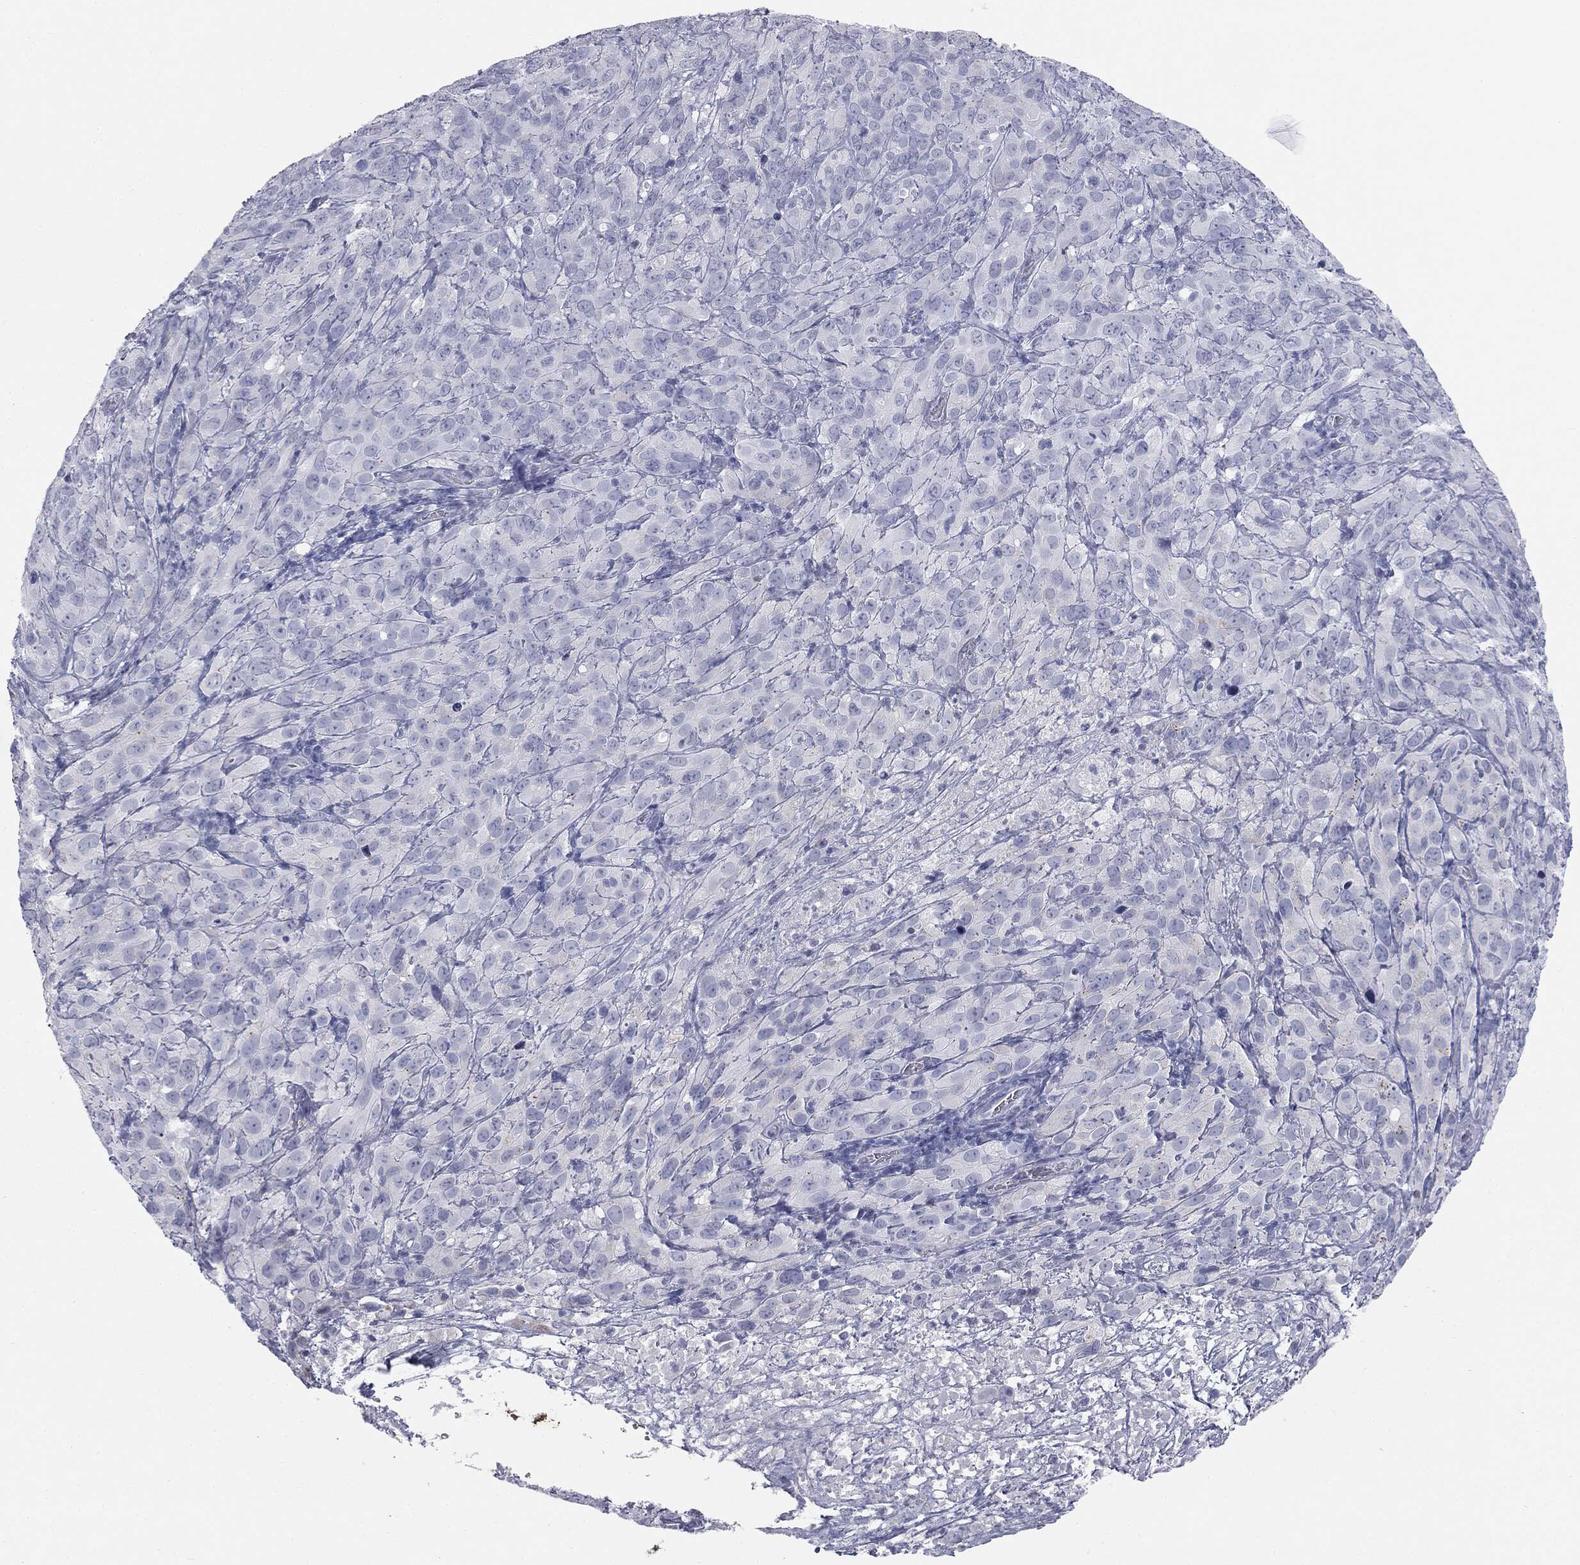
{"staining": {"intensity": "negative", "quantity": "none", "location": "none"}, "tissue": "cervical cancer", "cell_type": "Tumor cells", "image_type": "cancer", "snomed": [{"axis": "morphology", "description": "Squamous cell carcinoma, NOS"}, {"axis": "topography", "description": "Cervix"}], "caption": "An image of cervical cancer (squamous cell carcinoma) stained for a protein reveals no brown staining in tumor cells.", "gene": "MUC5AC", "patient": {"sex": "female", "age": 51}}